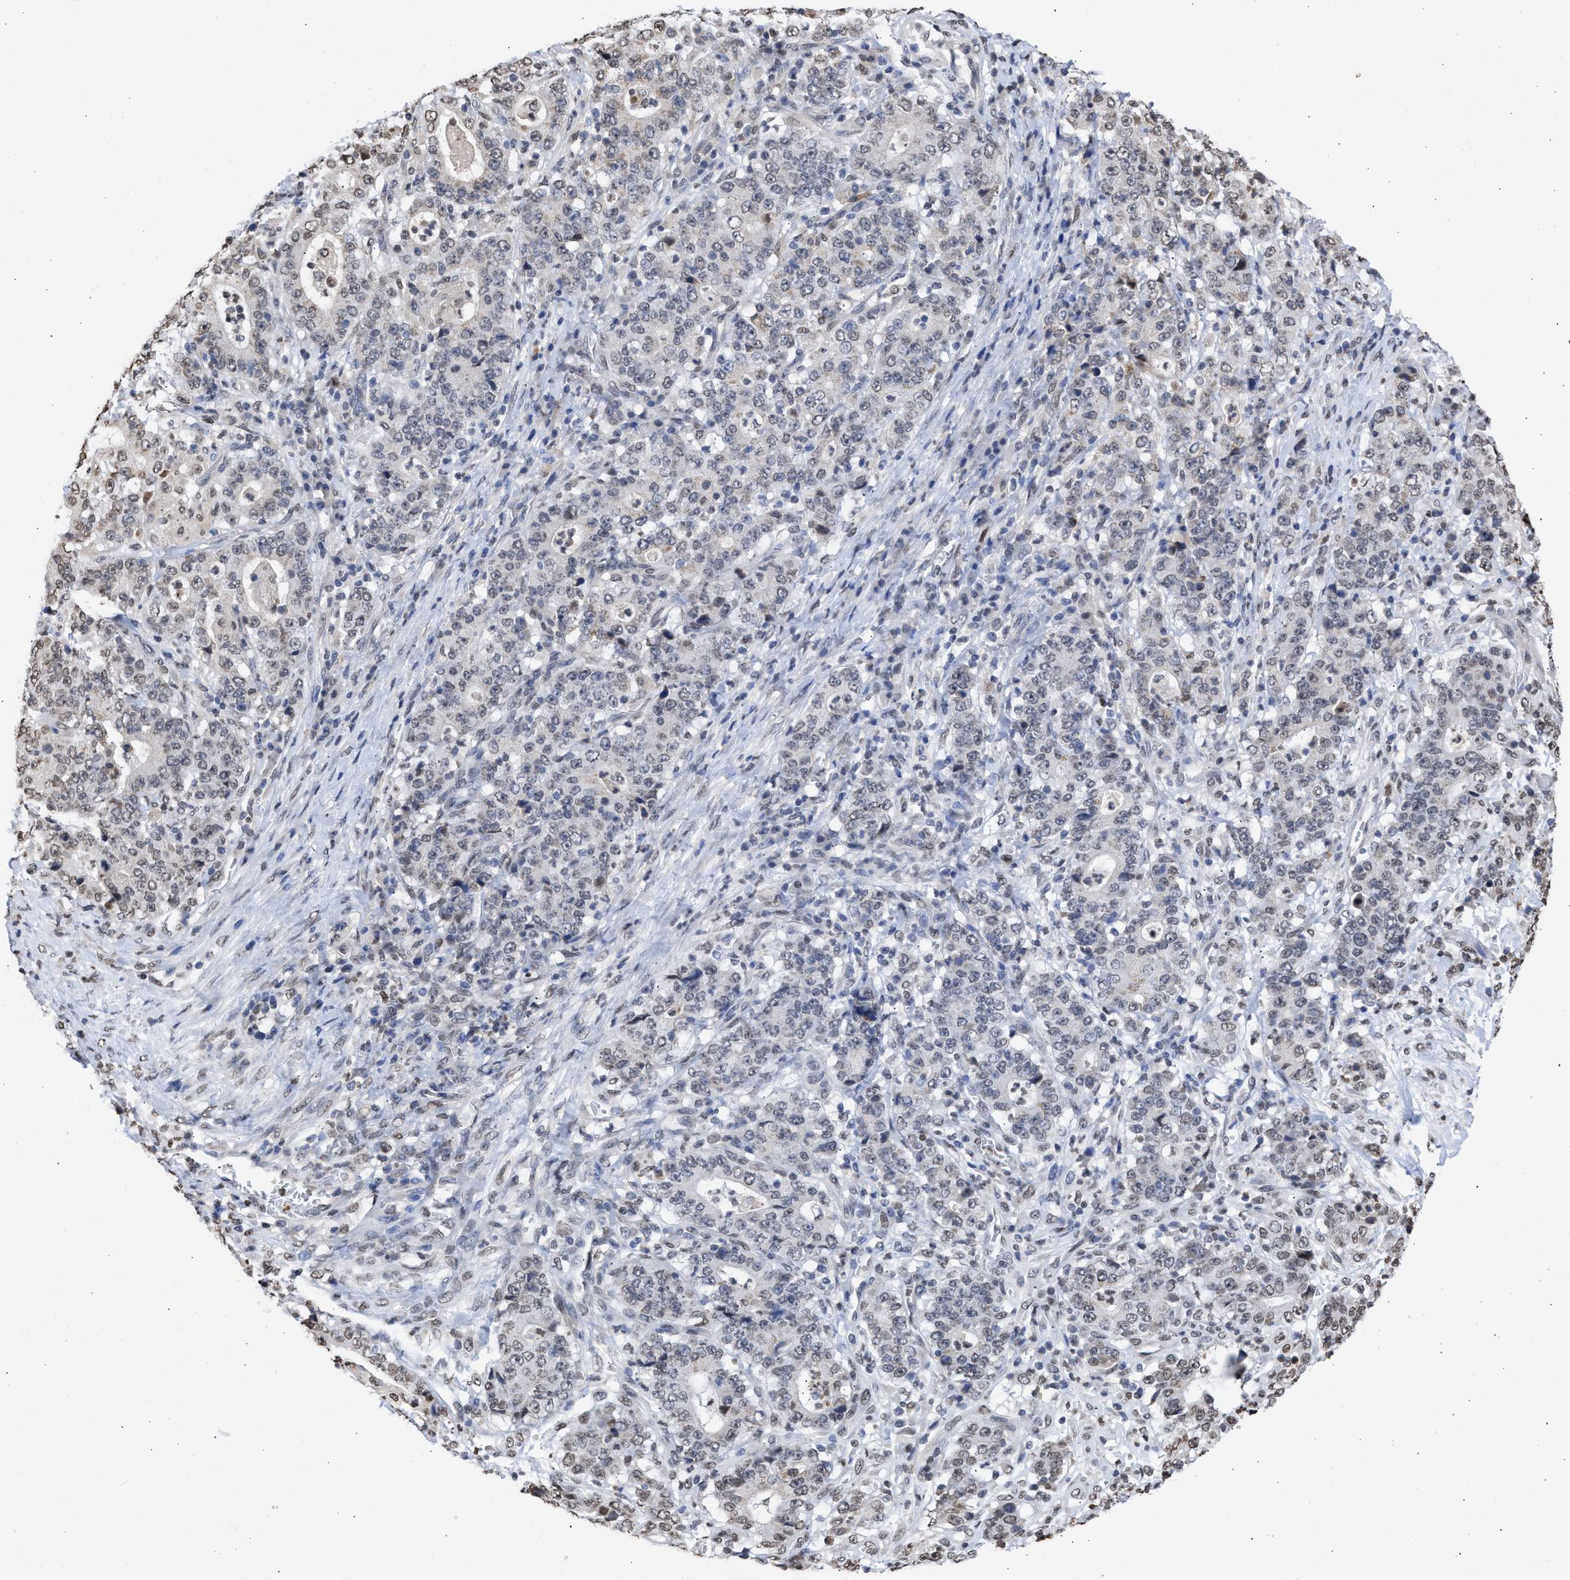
{"staining": {"intensity": "weak", "quantity": "25%-75%", "location": "nuclear"}, "tissue": "stomach cancer", "cell_type": "Tumor cells", "image_type": "cancer", "snomed": [{"axis": "morphology", "description": "Normal tissue, NOS"}, {"axis": "morphology", "description": "Adenocarcinoma, NOS"}, {"axis": "topography", "description": "Stomach, upper"}, {"axis": "topography", "description": "Stomach"}], "caption": "A micrograph of human stomach cancer (adenocarcinoma) stained for a protein displays weak nuclear brown staining in tumor cells. The protein is stained brown, and the nuclei are stained in blue (DAB IHC with brightfield microscopy, high magnification).", "gene": "NUP35", "patient": {"sex": "male", "age": 59}}